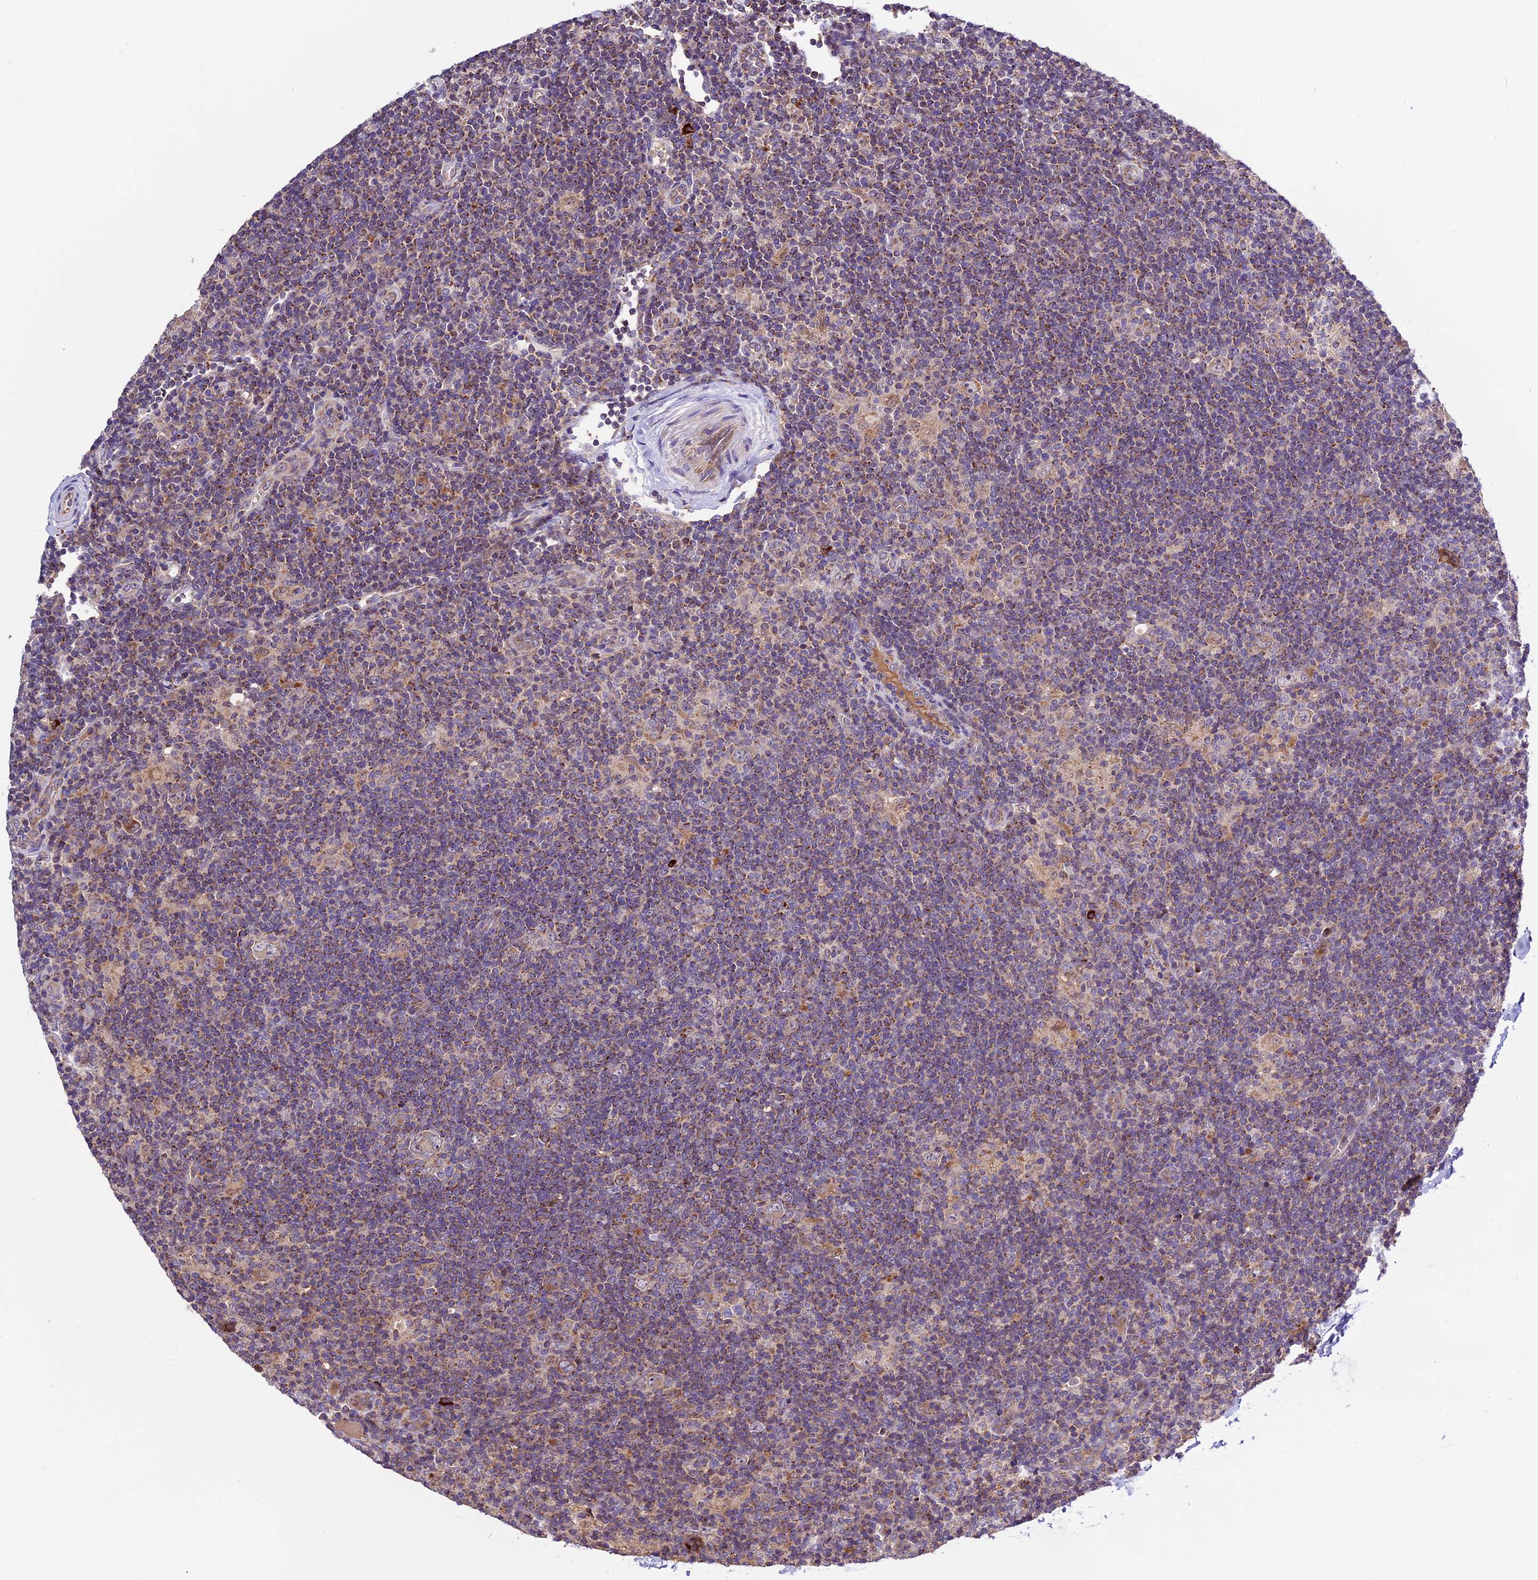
{"staining": {"intensity": "weak", "quantity": "25%-75%", "location": "cytoplasmic/membranous"}, "tissue": "lymphoma", "cell_type": "Tumor cells", "image_type": "cancer", "snomed": [{"axis": "morphology", "description": "Hodgkin's disease, NOS"}, {"axis": "topography", "description": "Lymph node"}], "caption": "A brown stain highlights weak cytoplasmic/membranous expression of a protein in human lymphoma tumor cells. The protein of interest is stained brown, and the nuclei are stained in blue (DAB (3,3'-diaminobenzidine) IHC with brightfield microscopy, high magnification).", "gene": "METTL22", "patient": {"sex": "female", "age": 57}}